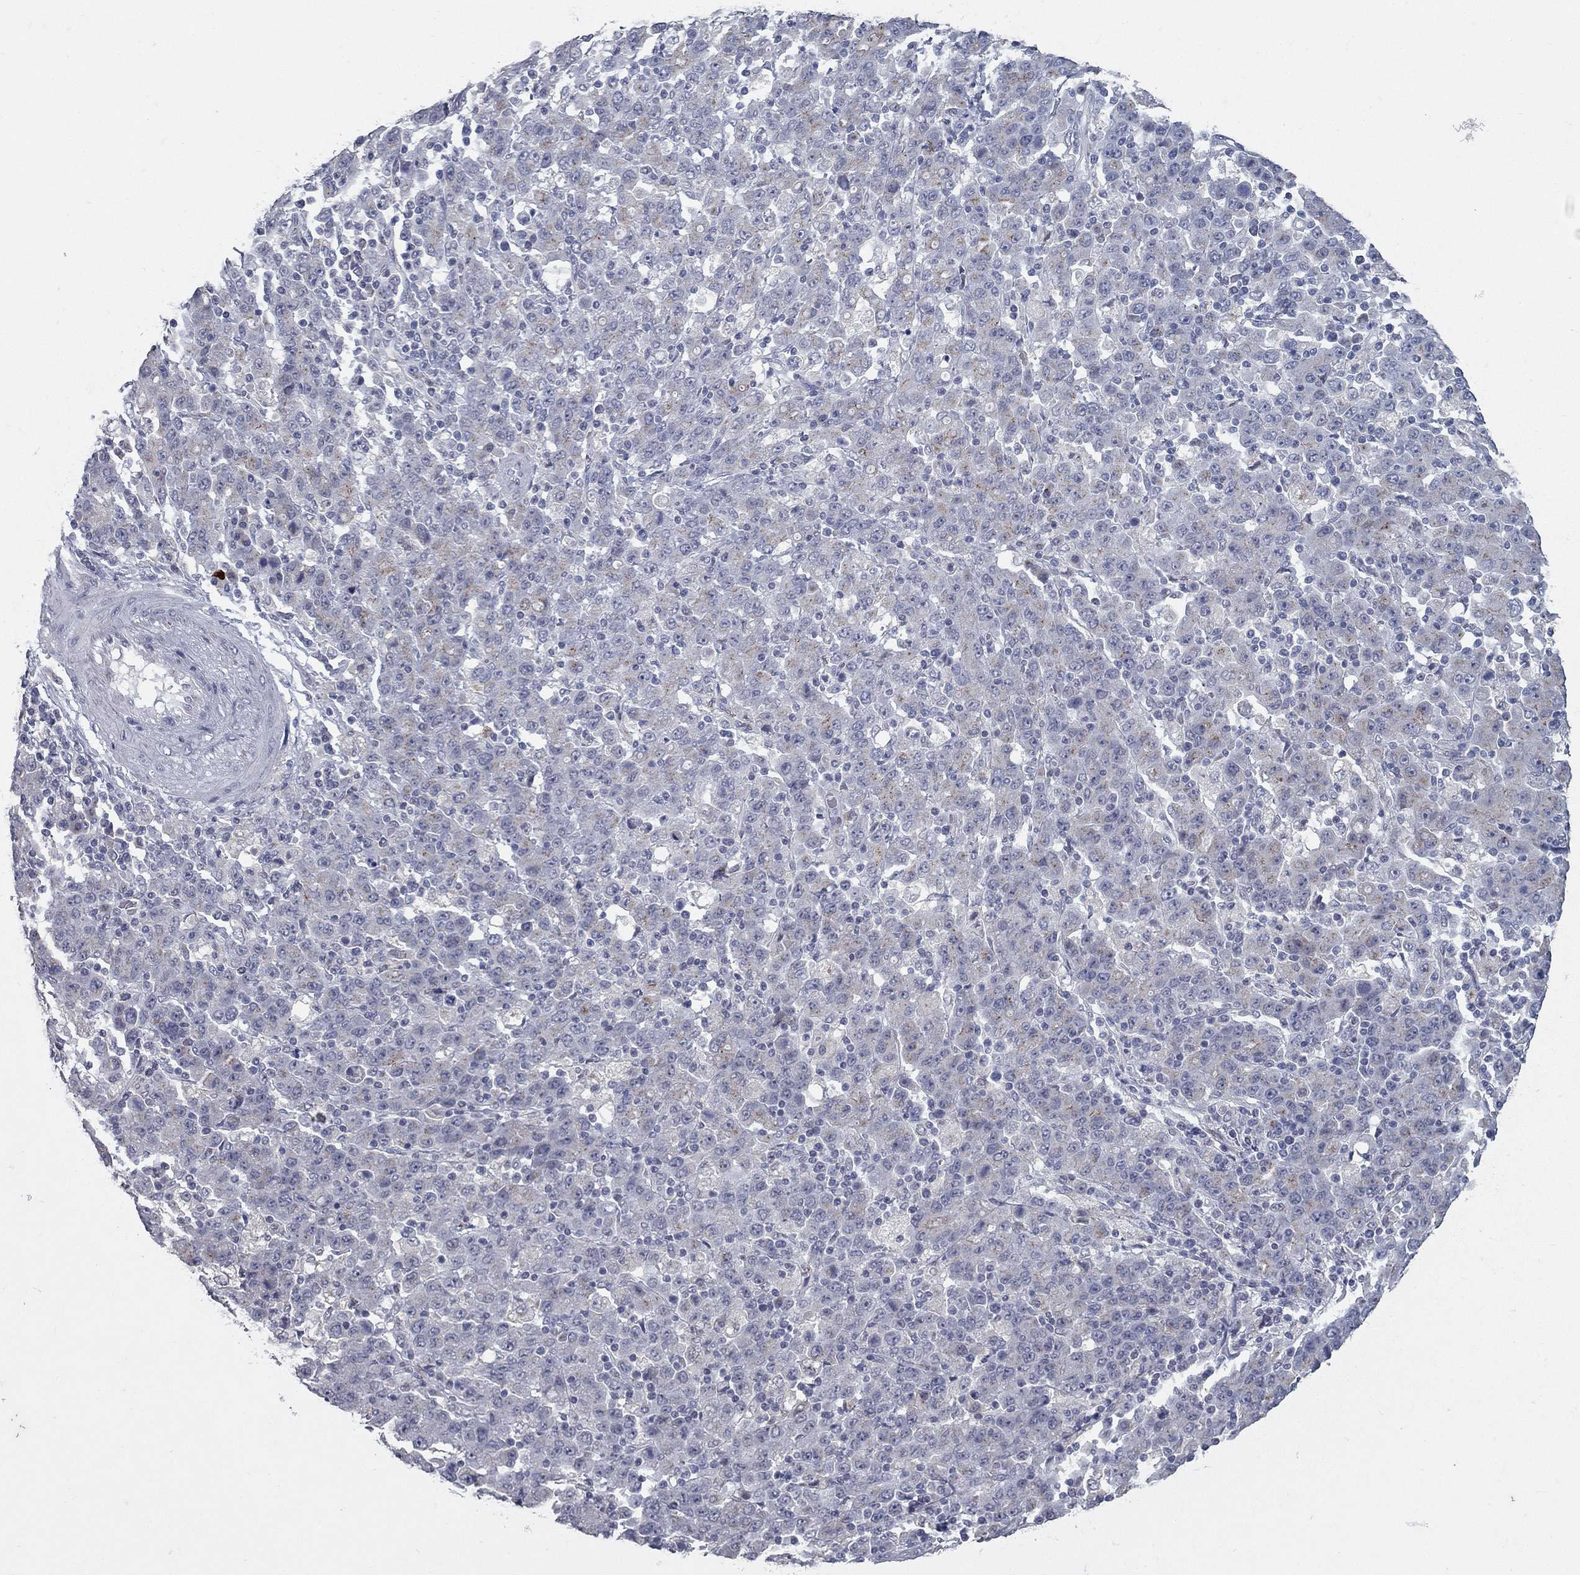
{"staining": {"intensity": "weak", "quantity": "<25%", "location": "cytoplasmic/membranous"}, "tissue": "stomach cancer", "cell_type": "Tumor cells", "image_type": "cancer", "snomed": [{"axis": "morphology", "description": "Adenocarcinoma, NOS"}, {"axis": "topography", "description": "Stomach, upper"}], "caption": "Immunohistochemistry of stomach cancer shows no staining in tumor cells.", "gene": "KIAA0319L", "patient": {"sex": "male", "age": 69}}